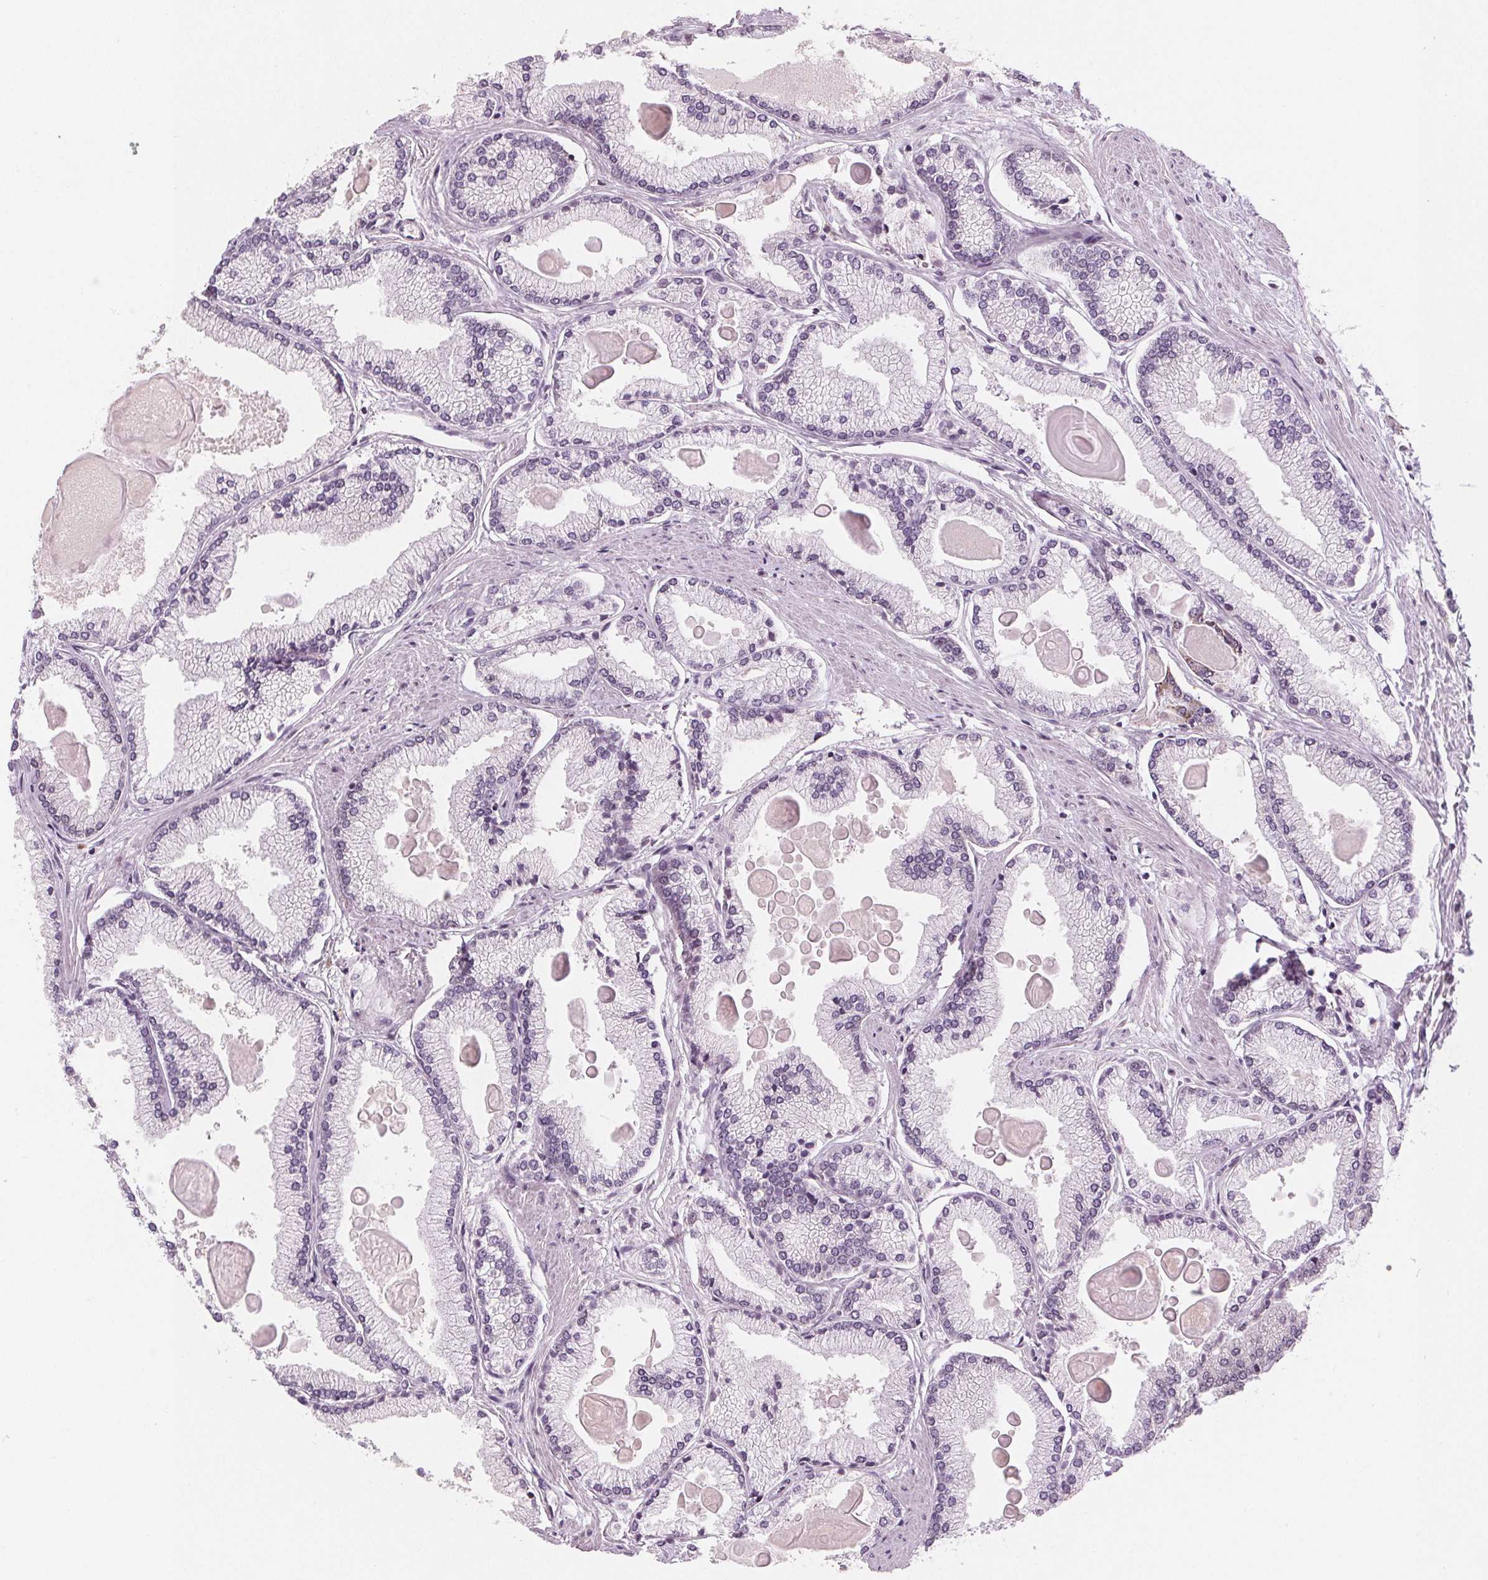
{"staining": {"intensity": "negative", "quantity": "none", "location": "none"}, "tissue": "prostate cancer", "cell_type": "Tumor cells", "image_type": "cancer", "snomed": [{"axis": "morphology", "description": "Adenocarcinoma, High grade"}, {"axis": "topography", "description": "Prostate"}], "caption": "This is an IHC photomicrograph of prostate cancer. There is no staining in tumor cells.", "gene": "DPM2", "patient": {"sex": "male", "age": 68}}